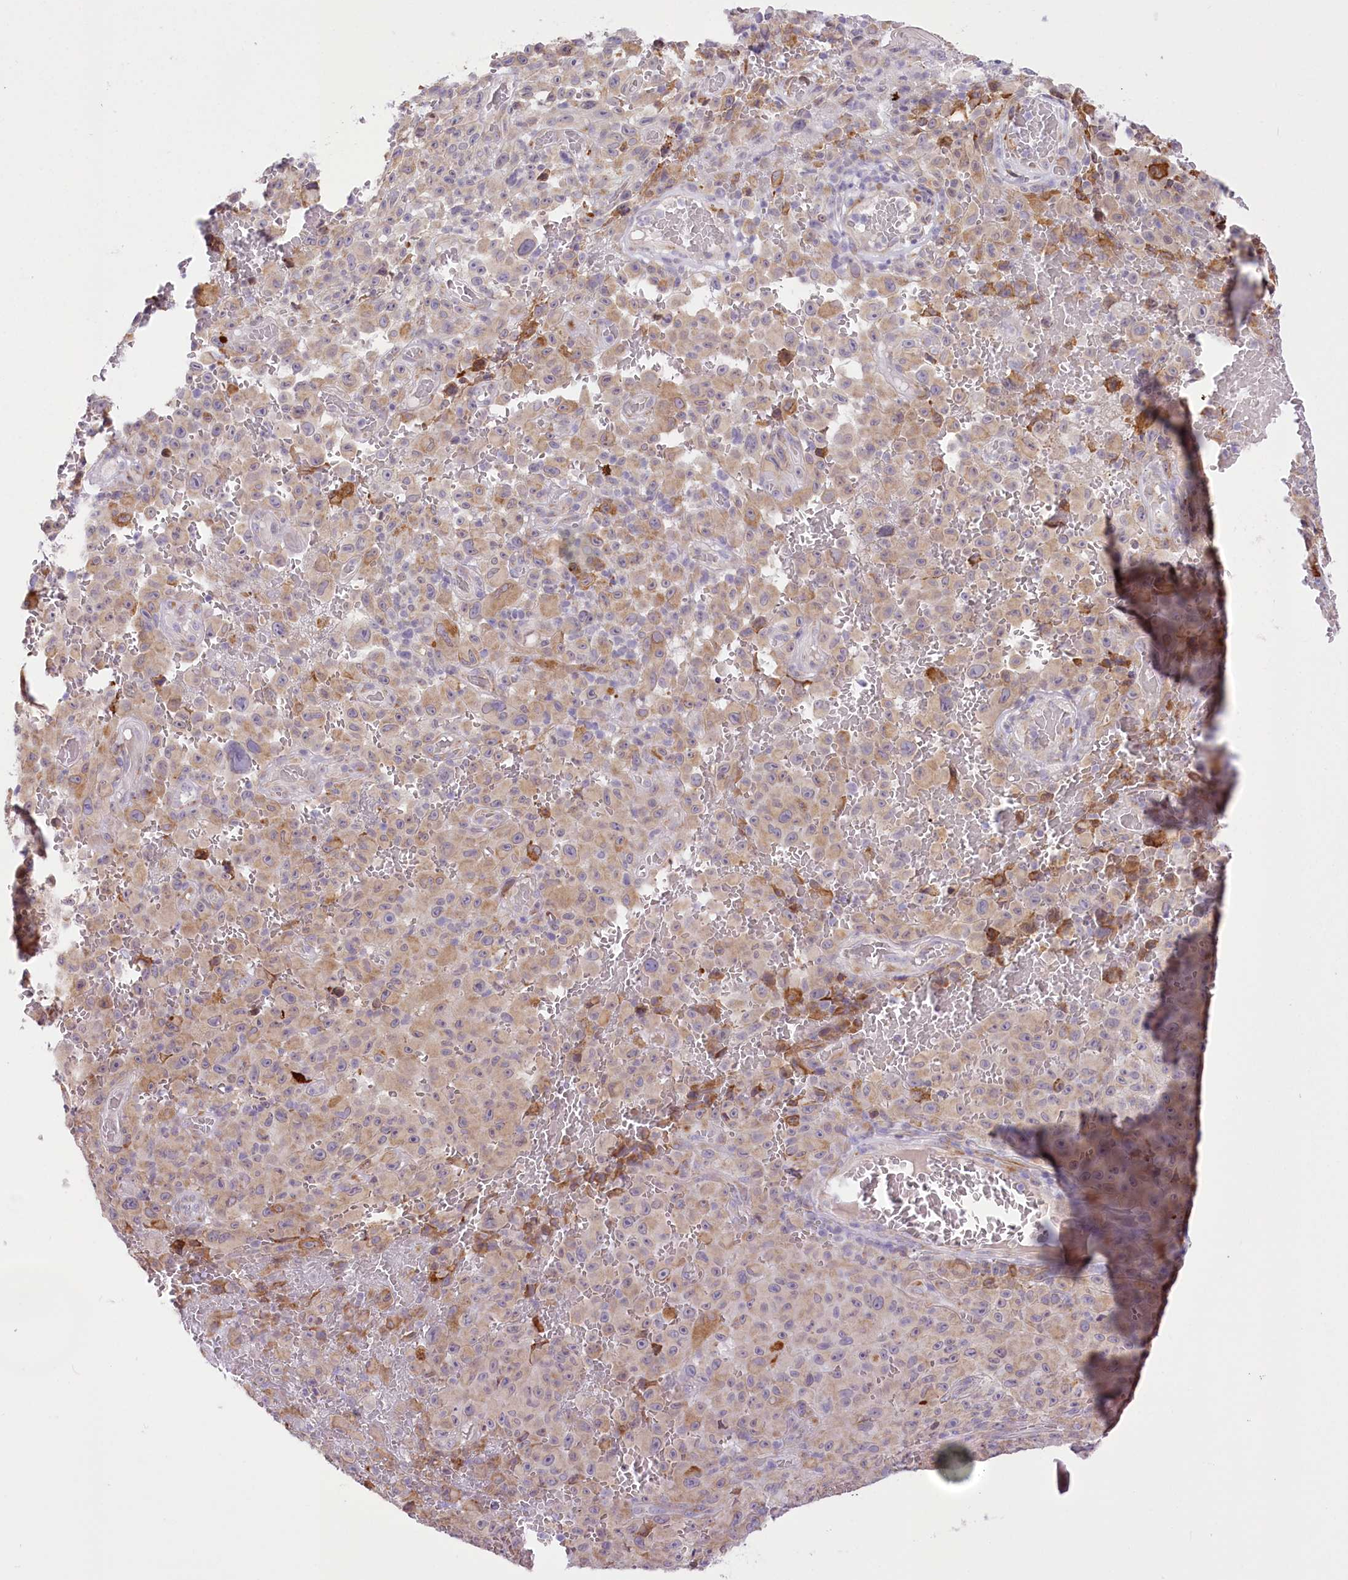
{"staining": {"intensity": "weak", "quantity": "<25%", "location": "cytoplasmic/membranous"}, "tissue": "melanoma", "cell_type": "Tumor cells", "image_type": "cancer", "snomed": [{"axis": "morphology", "description": "Malignant melanoma, NOS"}, {"axis": "topography", "description": "Skin"}], "caption": "Human malignant melanoma stained for a protein using immunohistochemistry (IHC) reveals no positivity in tumor cells.", "gene": "NCKAP5", "patient": {"sex": "female", "age": 82}}